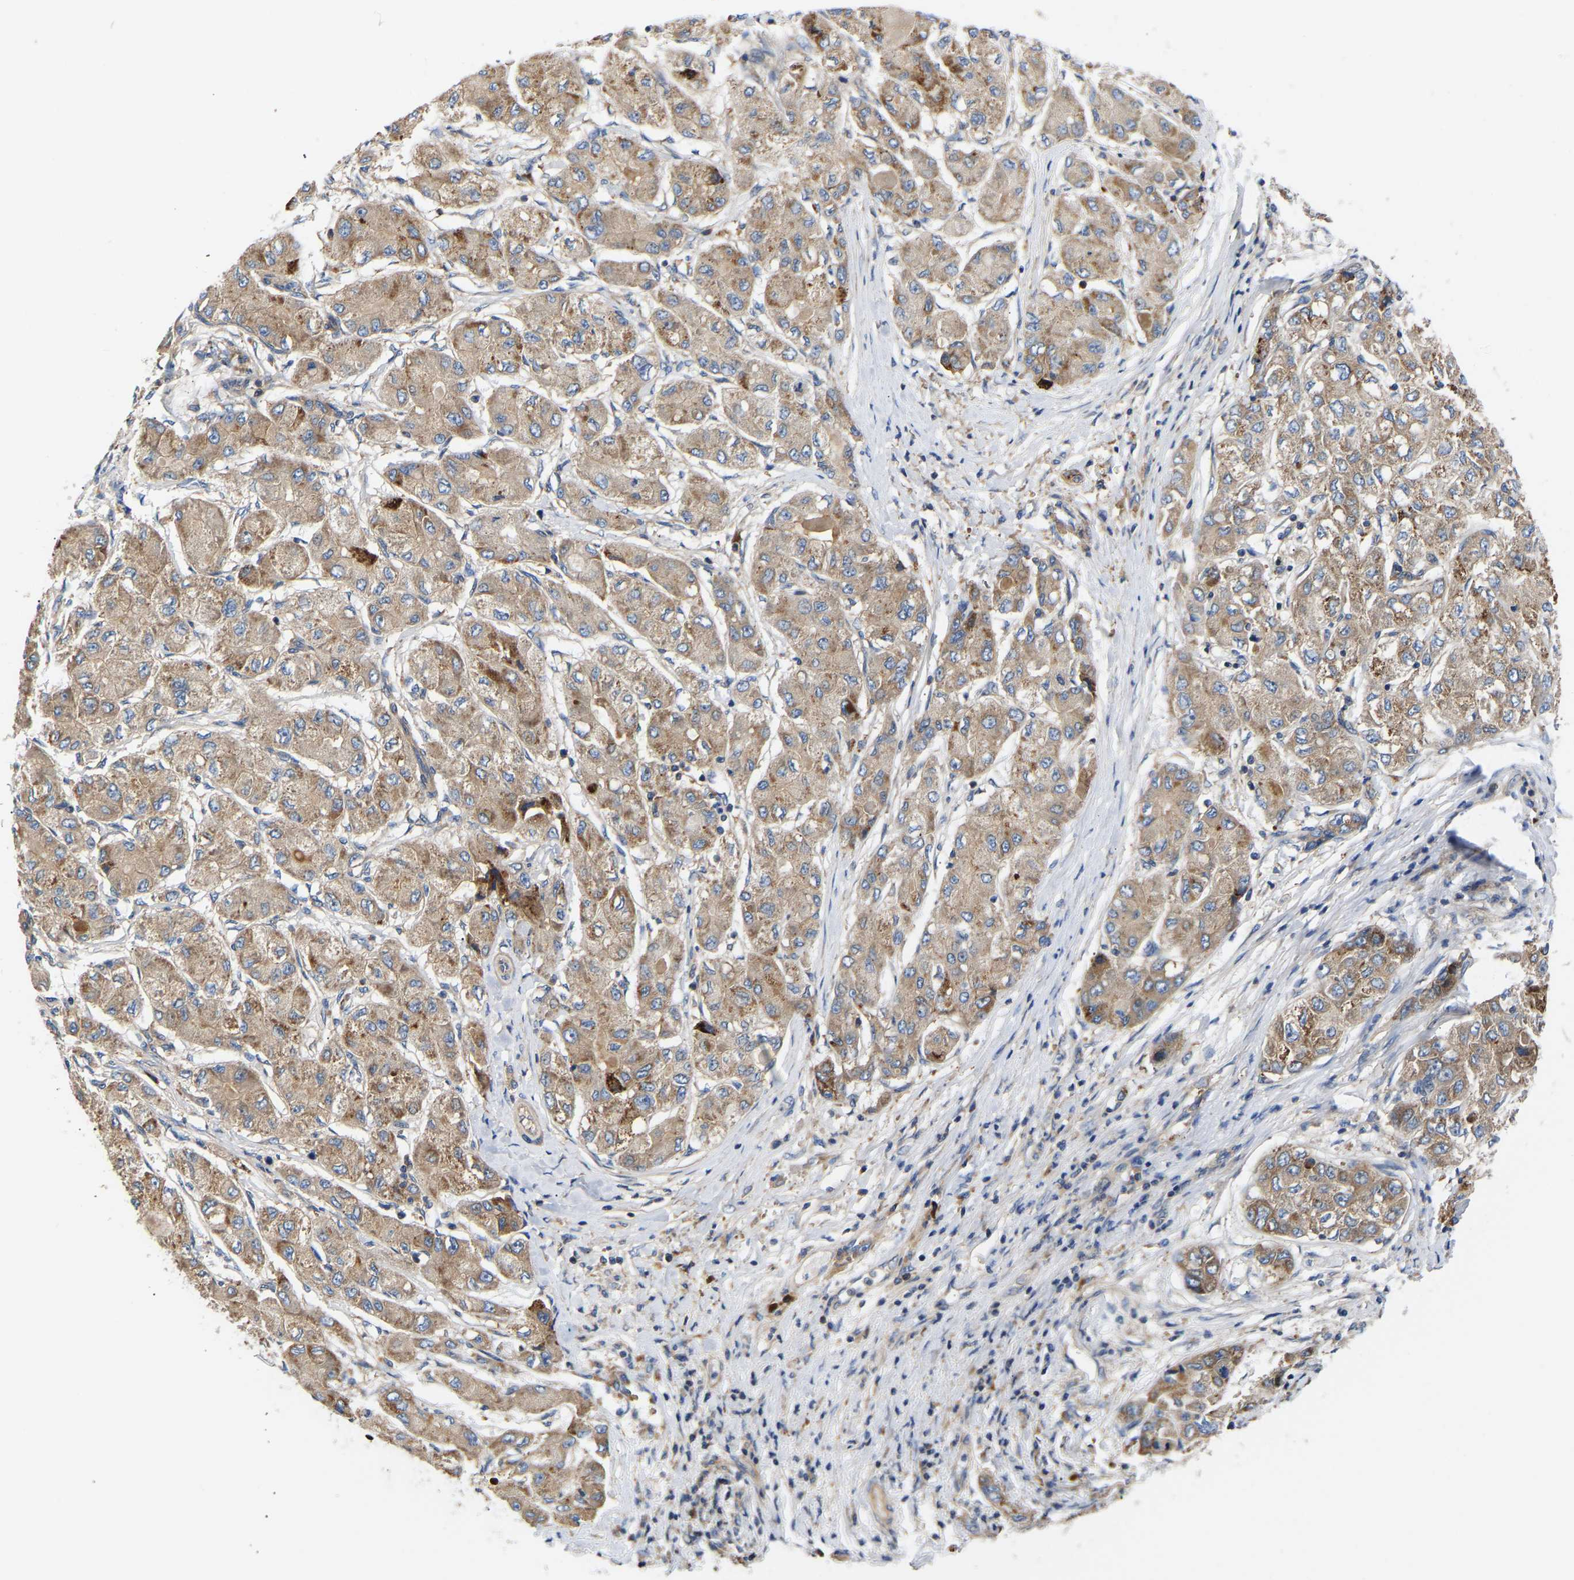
{"staining": {"intensity": "moderate", "quantity": ">75%", "location": "cytoplasmic/membranous"}, "tissue": "liver cancer", "cell_type": "Tumor cells", "image_type": "cancer", "snomed": [{"axis": "morphology", "description": "Carcinoma, Hepatocellular, NOS"}, {"axis": "topography", "description": "Liver"}], "caption": "Moderate cytoplasmic/membranous staining for a protein is identified in approximately >75% of tumor cells of liver cancer using immunohistochemistry.", "gene": "AIMP2", "patient": {"sex": "male", "age": 80}}